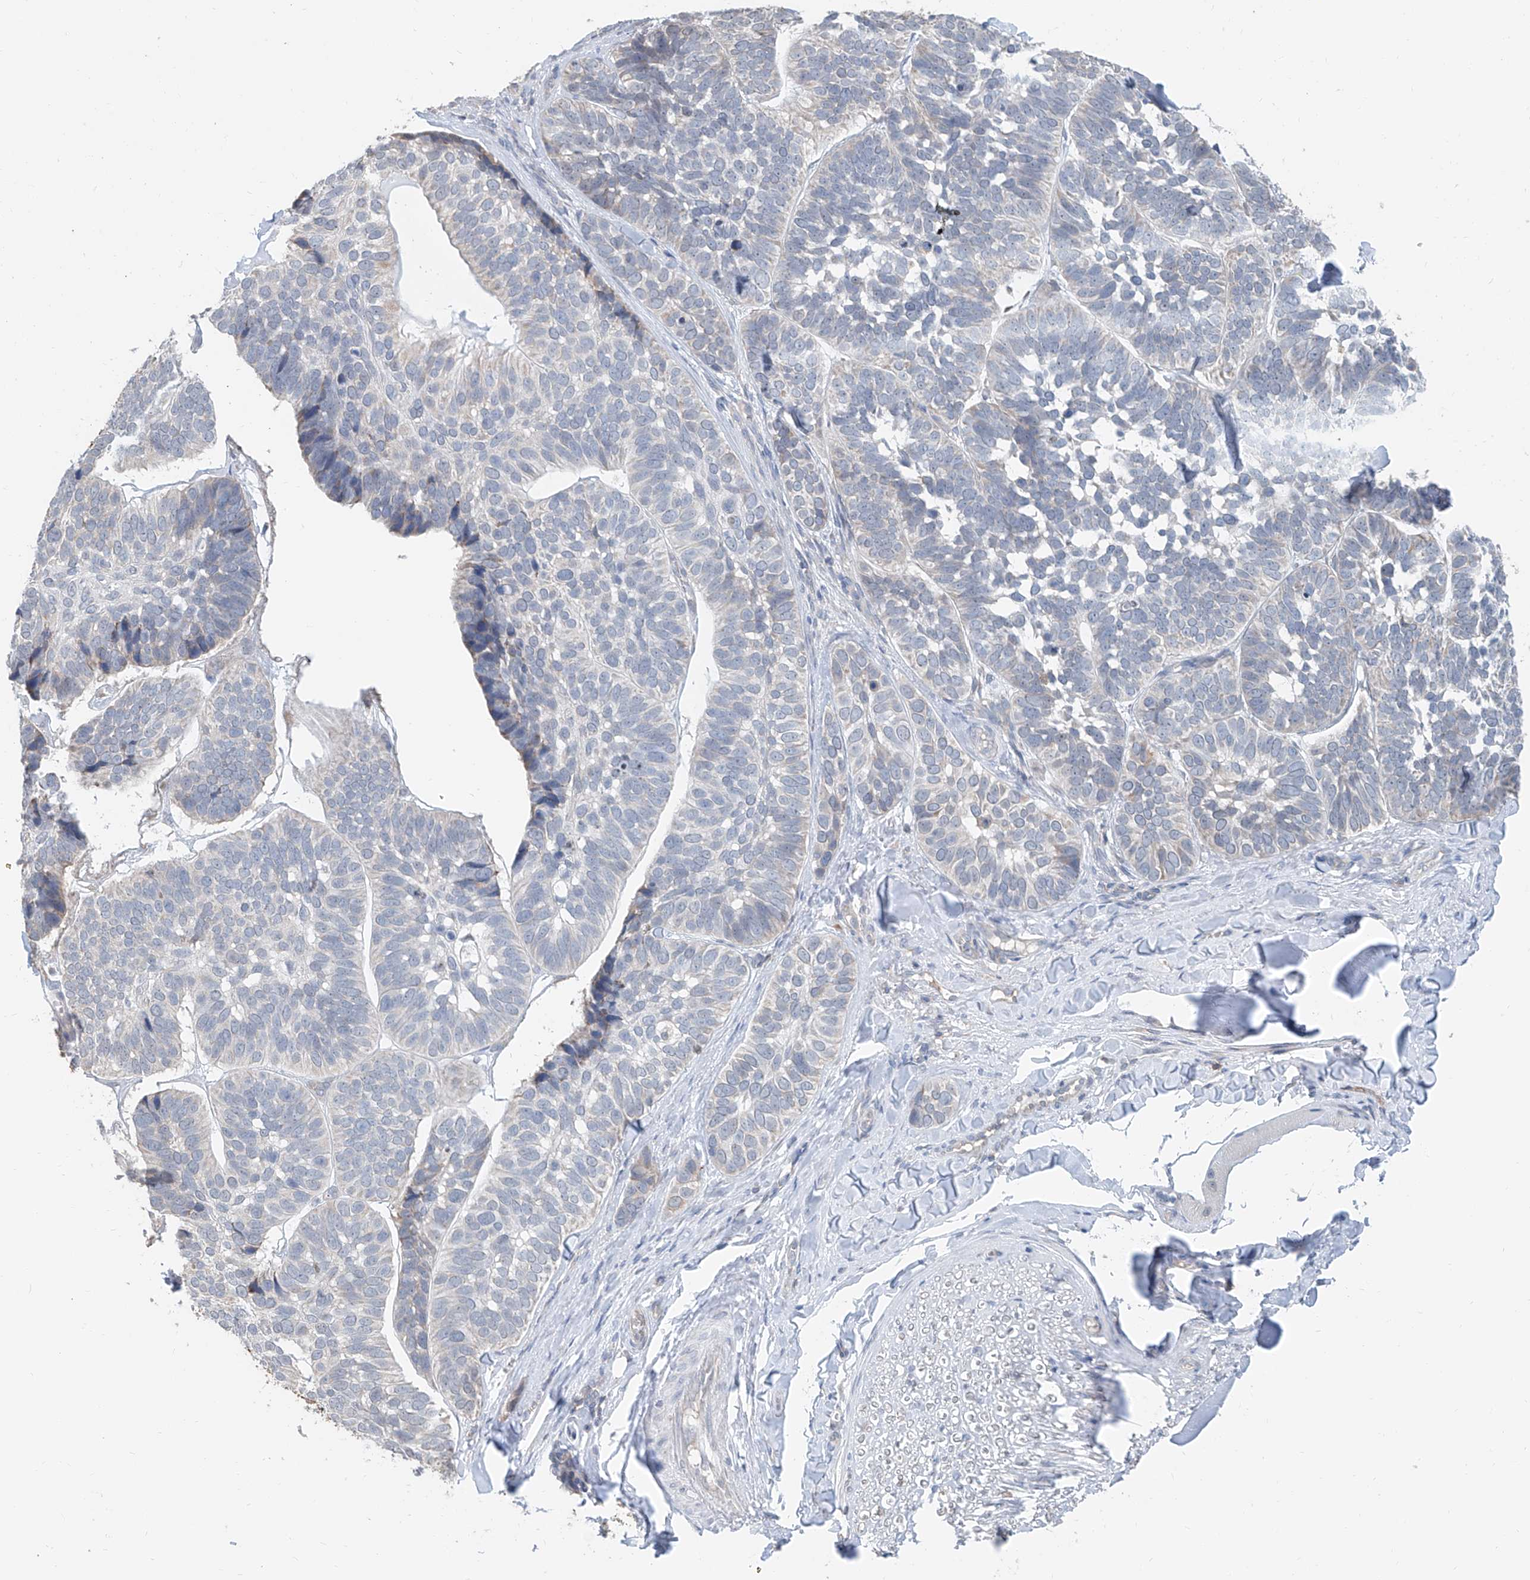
{"staining": {"intensity": "negative", "quantity": "none", "location": "none"}, "tissue": "skin cancer", "cell_type": "Tumor cells", "image_type": "cancer", "snomed": [{"axis": "morphology", "description": "Basal cell carcinoma"}, {"axis": "topography", "description": "Skin"}], "caption": "Tumor cells are negative for brown protein staining in skin cancer.", "gene": "KCNK10", "patient": {"sex": "male", "age": 62}}